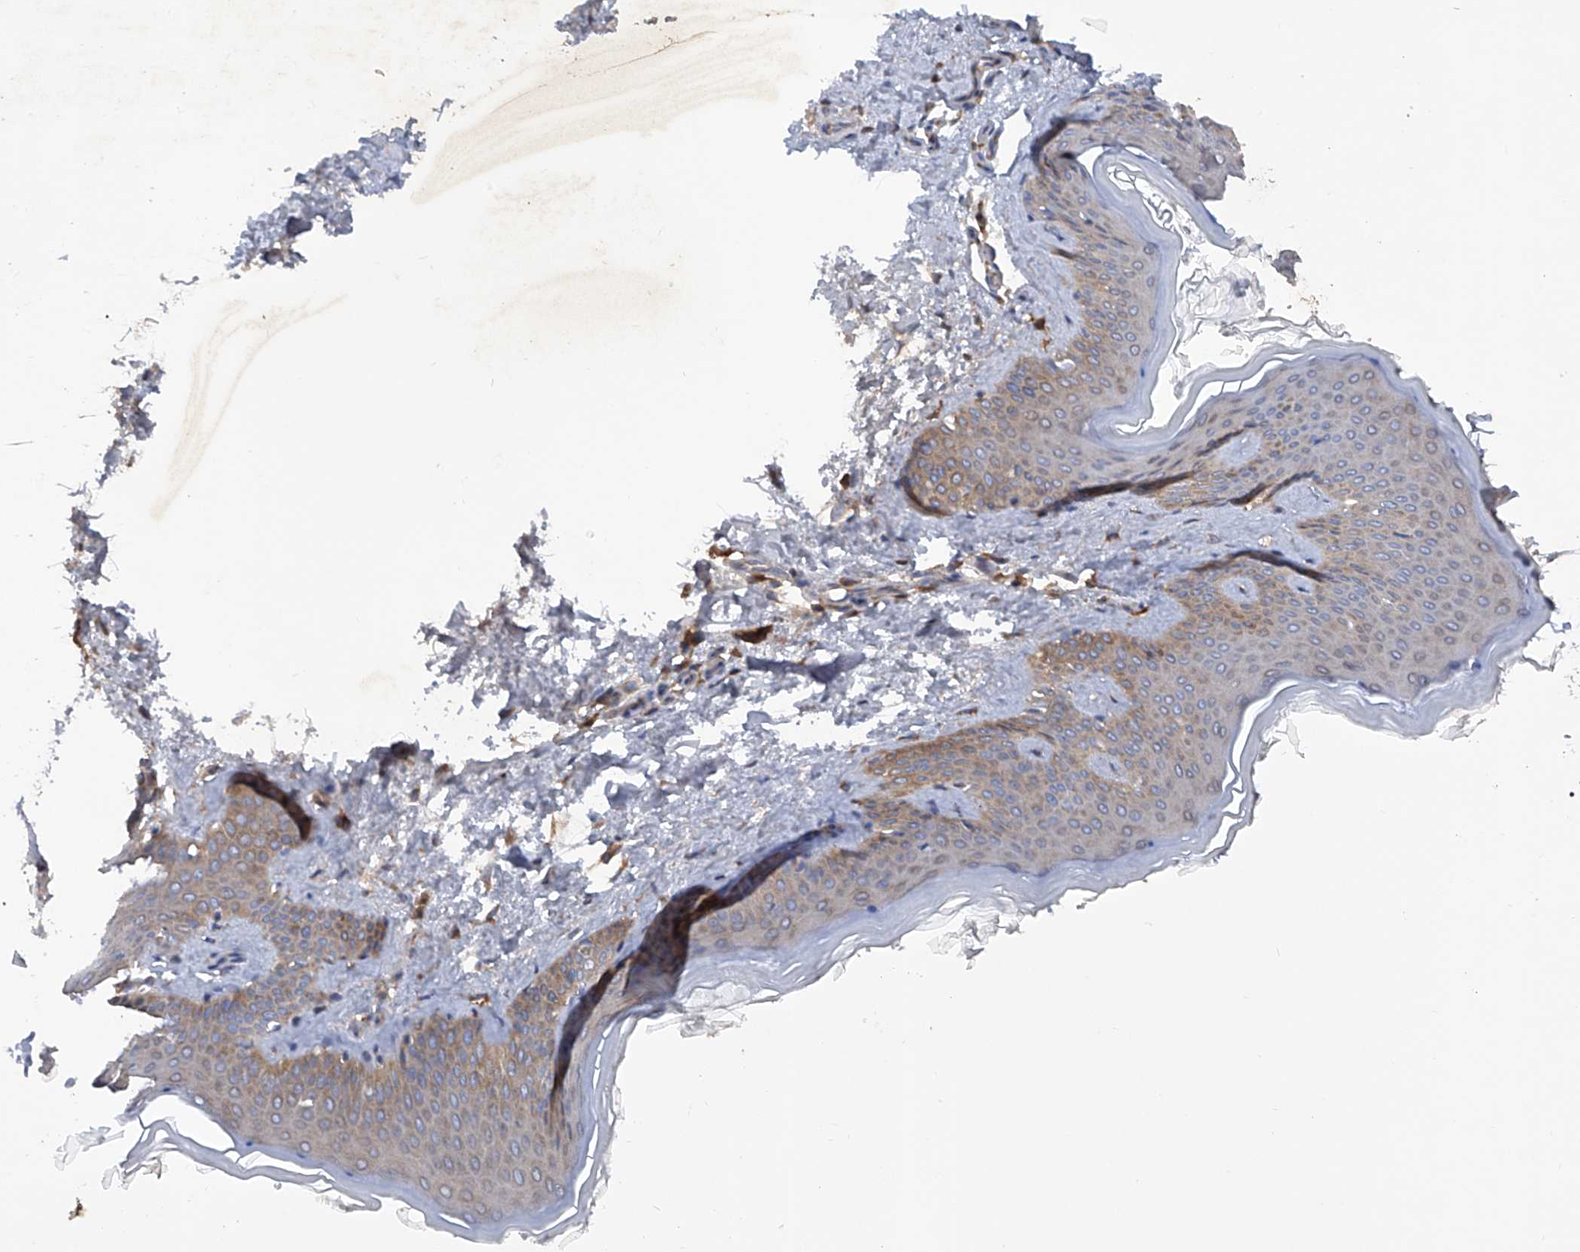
{"staining": {"intensity": "moderate", "quantity": ">75%", "location": "nuclear"}, "tissue": "skin", "cell_type": "Fibroblasts", "image_type": "normal", "snomed": [{"axis": "morphology", "description": "Normal tissue, NOS"}, {"axis": "topography", "description": "Skin"}], "caption": "Protein staining shows moderate nuclear staining in about >75% of fibroblasts in benign skin.", "gene": "ASCC3", "patient": {"sex": "female", "age": 27}}